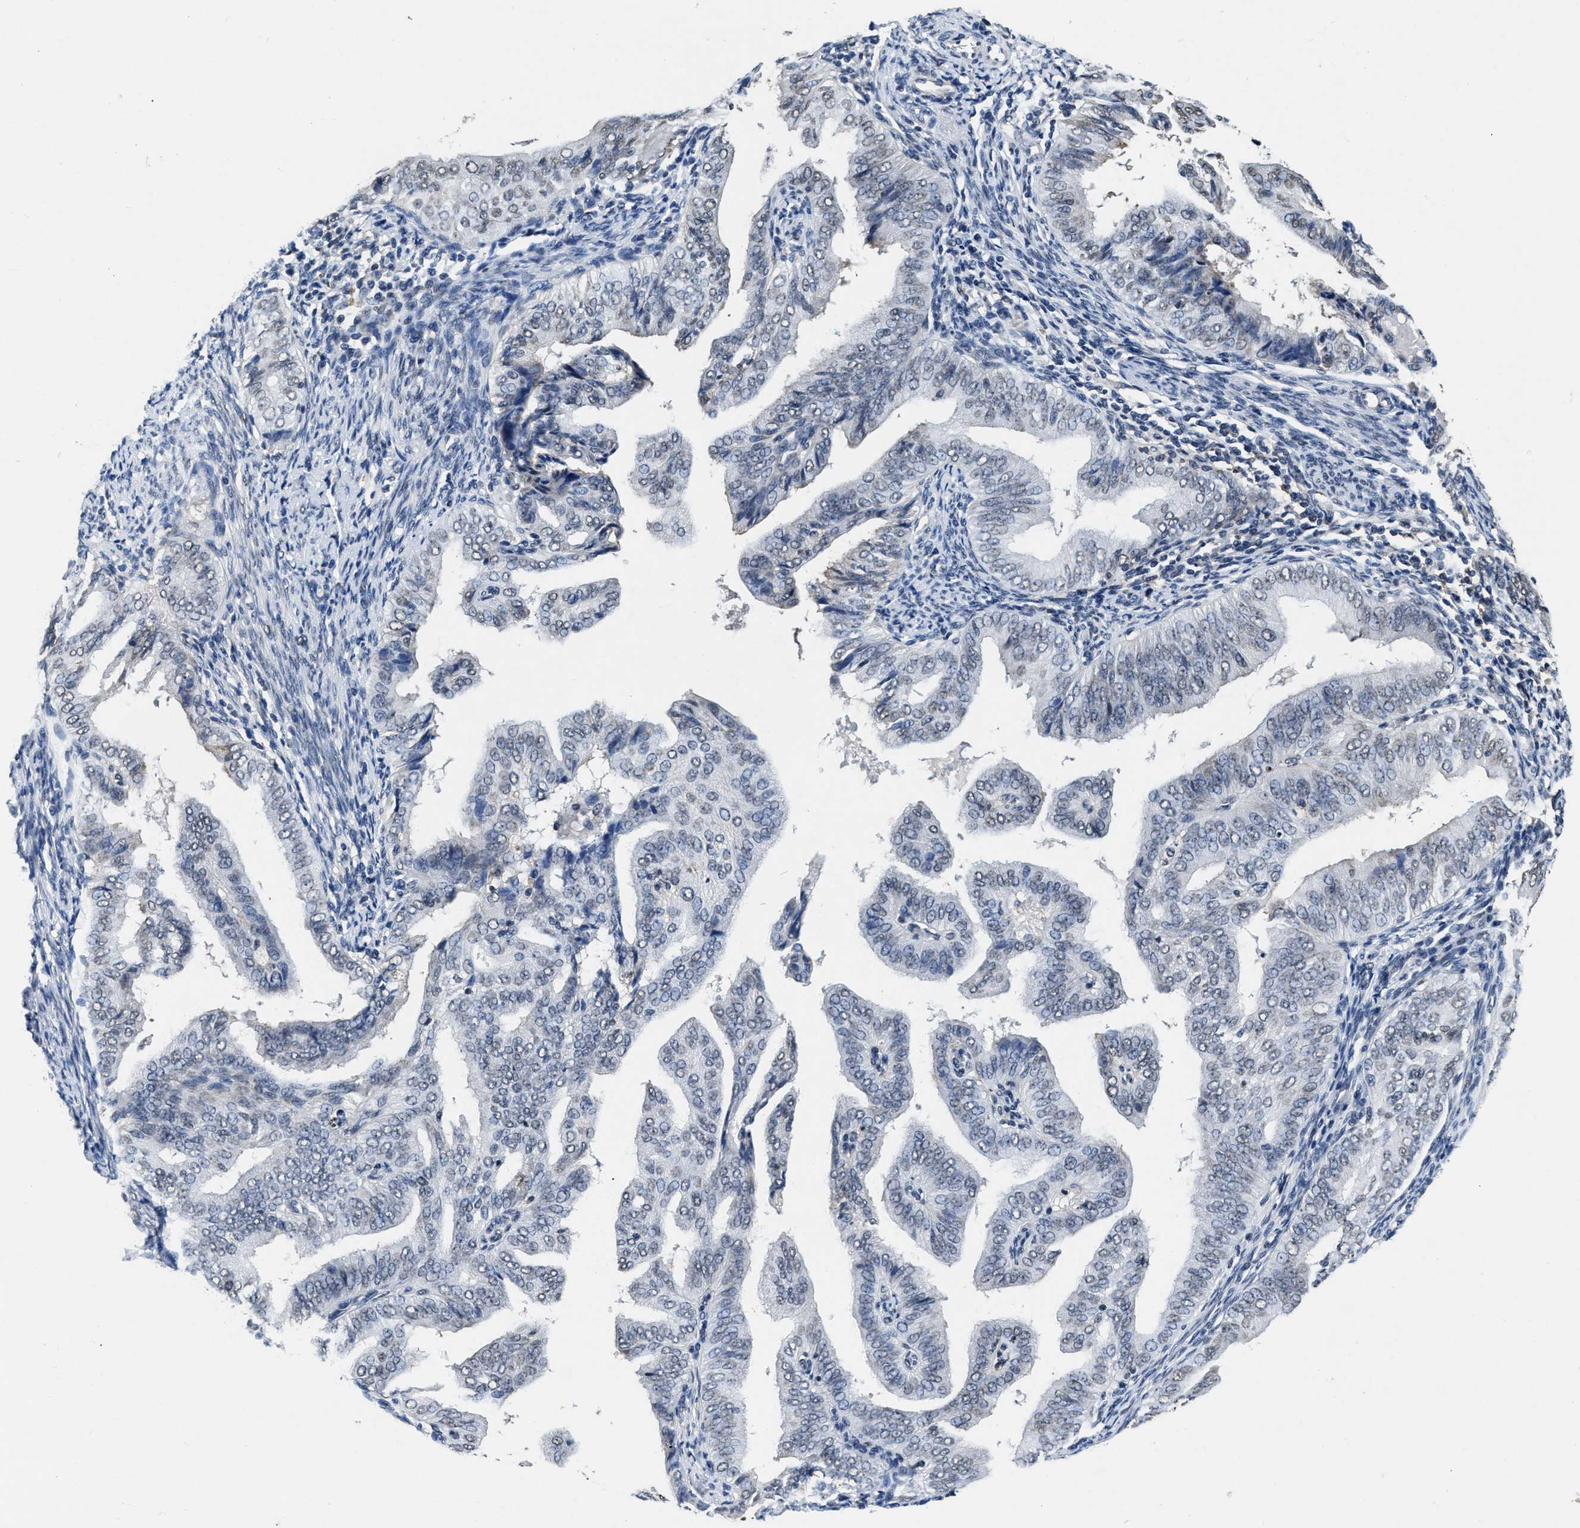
{"staining": {"intensity": "negative", "quantity": "none", "location": "none"}, "tissue": "endometrial cancer", "cell_type": "Tumor cells", "image_type": "cancer", "snomed": [{"axis": "morphology", "description": "Adenocarcinoma, NOS"}, {"axis": "topography", "description": "Endometrium"}], "caption": "This is an immunohistochemistry (IHC) histopathology image of human adenocarcinoma (endometrial). There is no positivity in tumor cells.", "gene": "SUPT16H", "patient": {"sex": "female", "age": 58}}